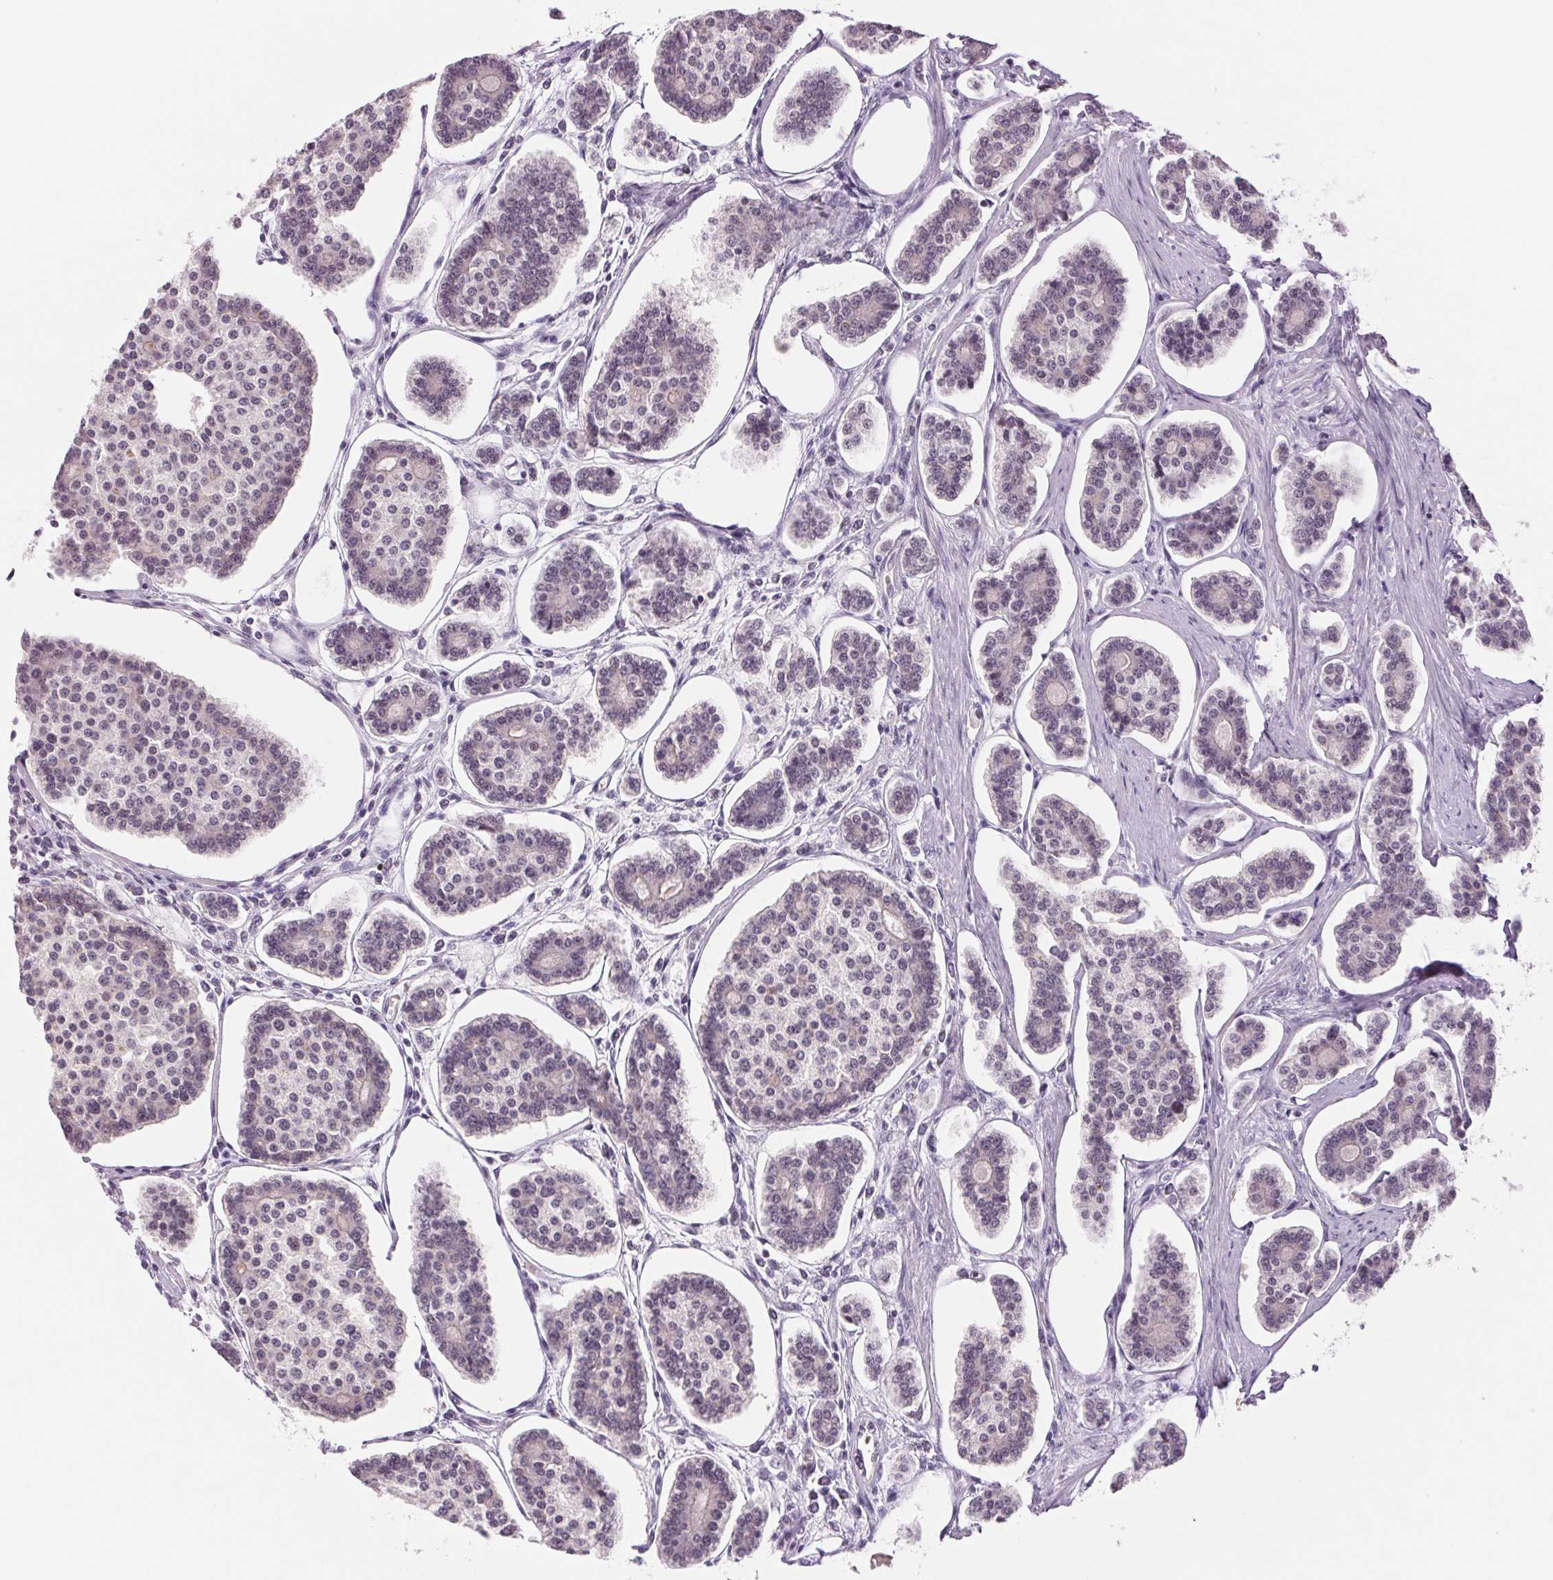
{"staining": {"intensity": "negative", "quantity": "none", "location": "none"}, "tissue": "carcinoid", "cell_type": "Tumor cells", "image_type": "cancer", "snomed": [{"axis": "morphology", "description": "Carcinoid, malignant, NOS"}, {"axis": "topography", "description": "Small intestine"}], "caption": "Protein analysis of carcinoid reveals no significant expression in tumor cells.", "gene": "ZC3H14", "patient": {"sex": "female", "age": 65}}